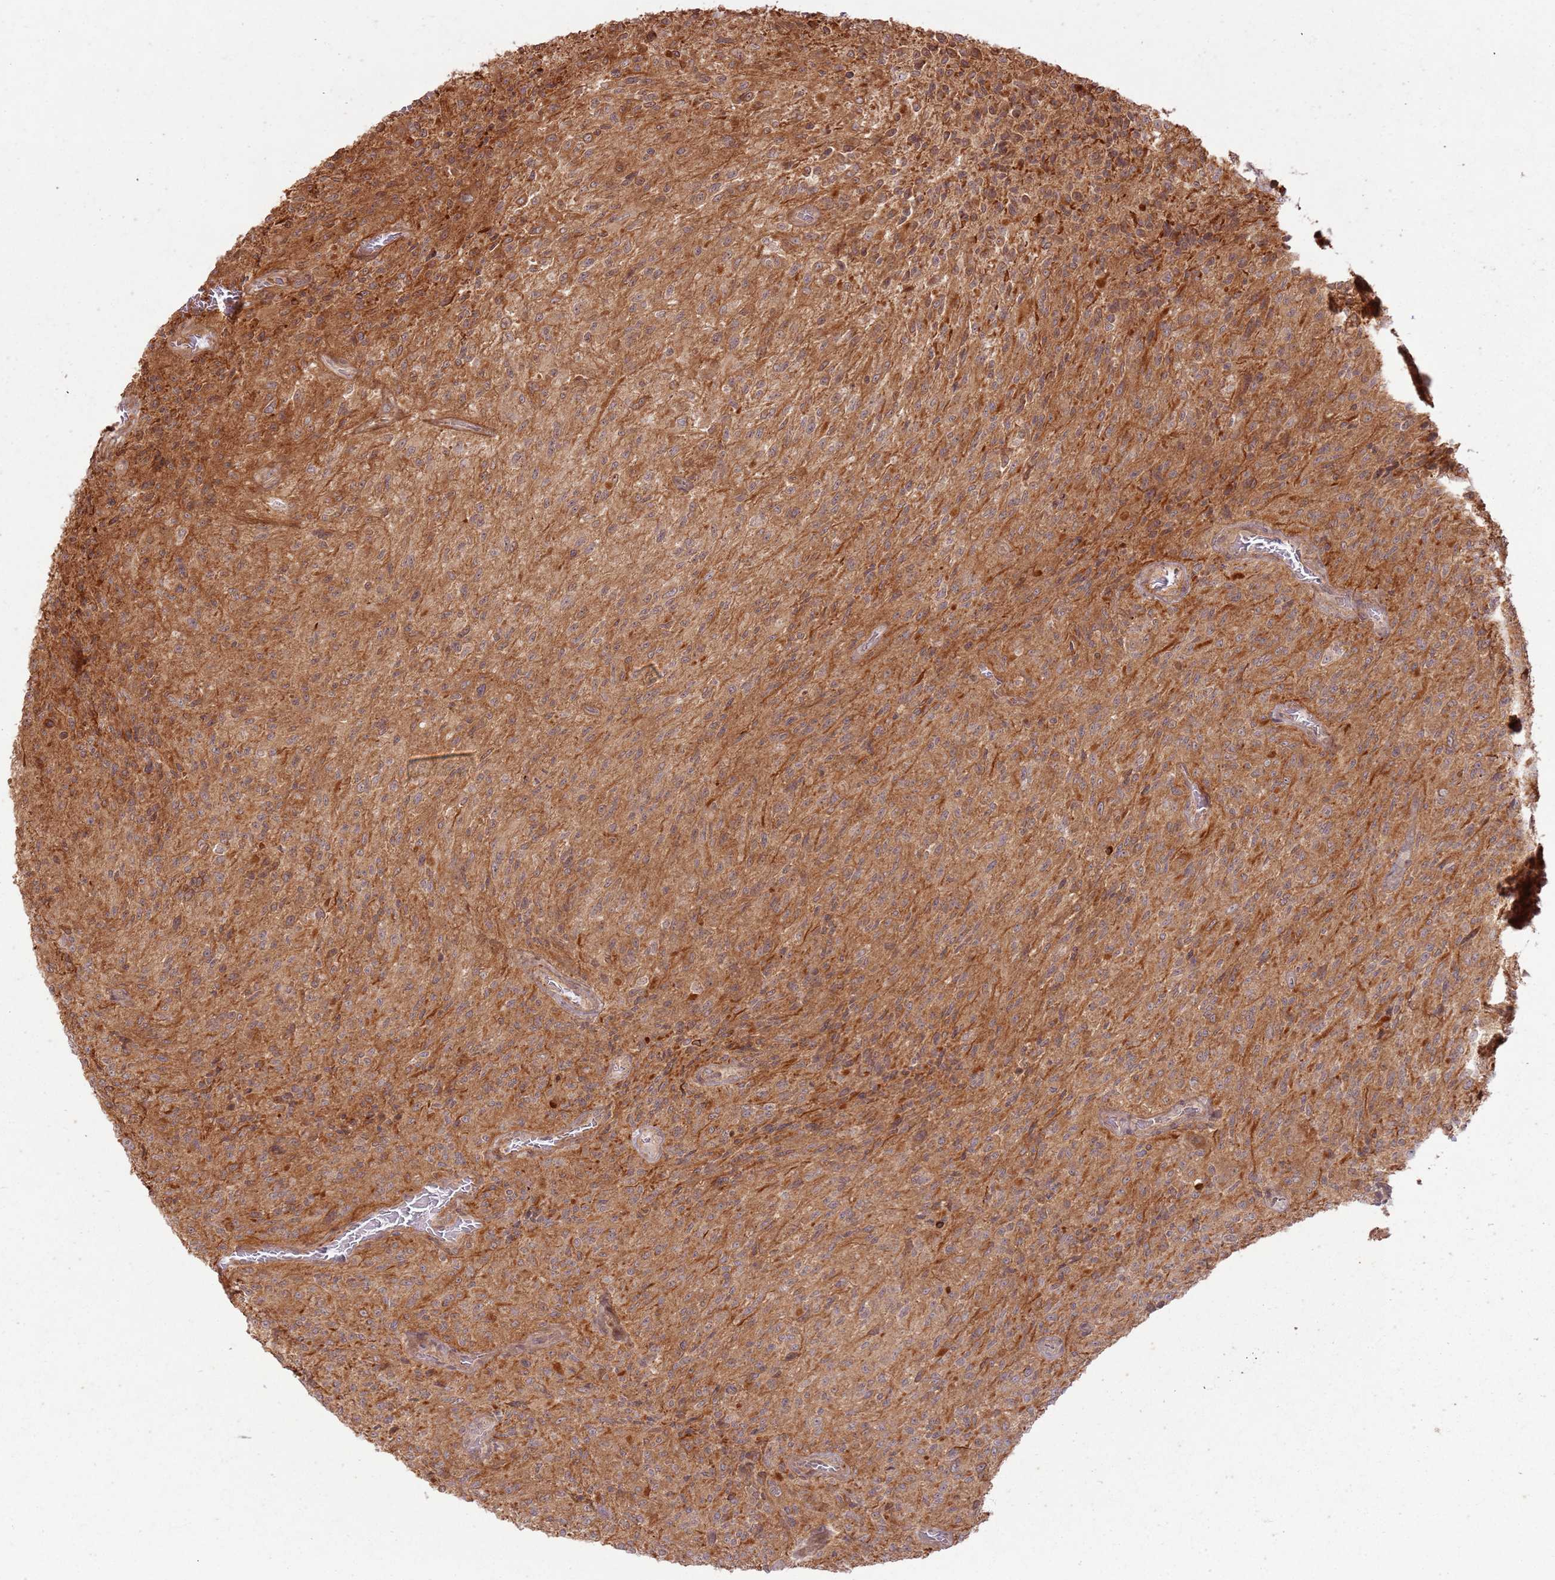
{"staining": {"intensity": "strong", "quantity": "25%-75%", "location": "cytoplasmic/membranous,nuclear"}, "tissue": "glioma", "cell_type": "Tumor cells", "image_type": "cancer", "snomed": [{"axis": "morphology", "description": "Normal tissue, NOS"}, {"axis": "morphology", "description": "Glioma, malignant, High grade"}, {"axis": "topography", "description": "Cerebral cortex"}], "caption": "There is high levels of strong cytoplasmic/membranous and nuclear expression in tumor cells of glioma, as demonstrated by immunohistochemical staining (brown color).", "gene": "ZNF623", "patient": {"sex": "male", "age": 56}}